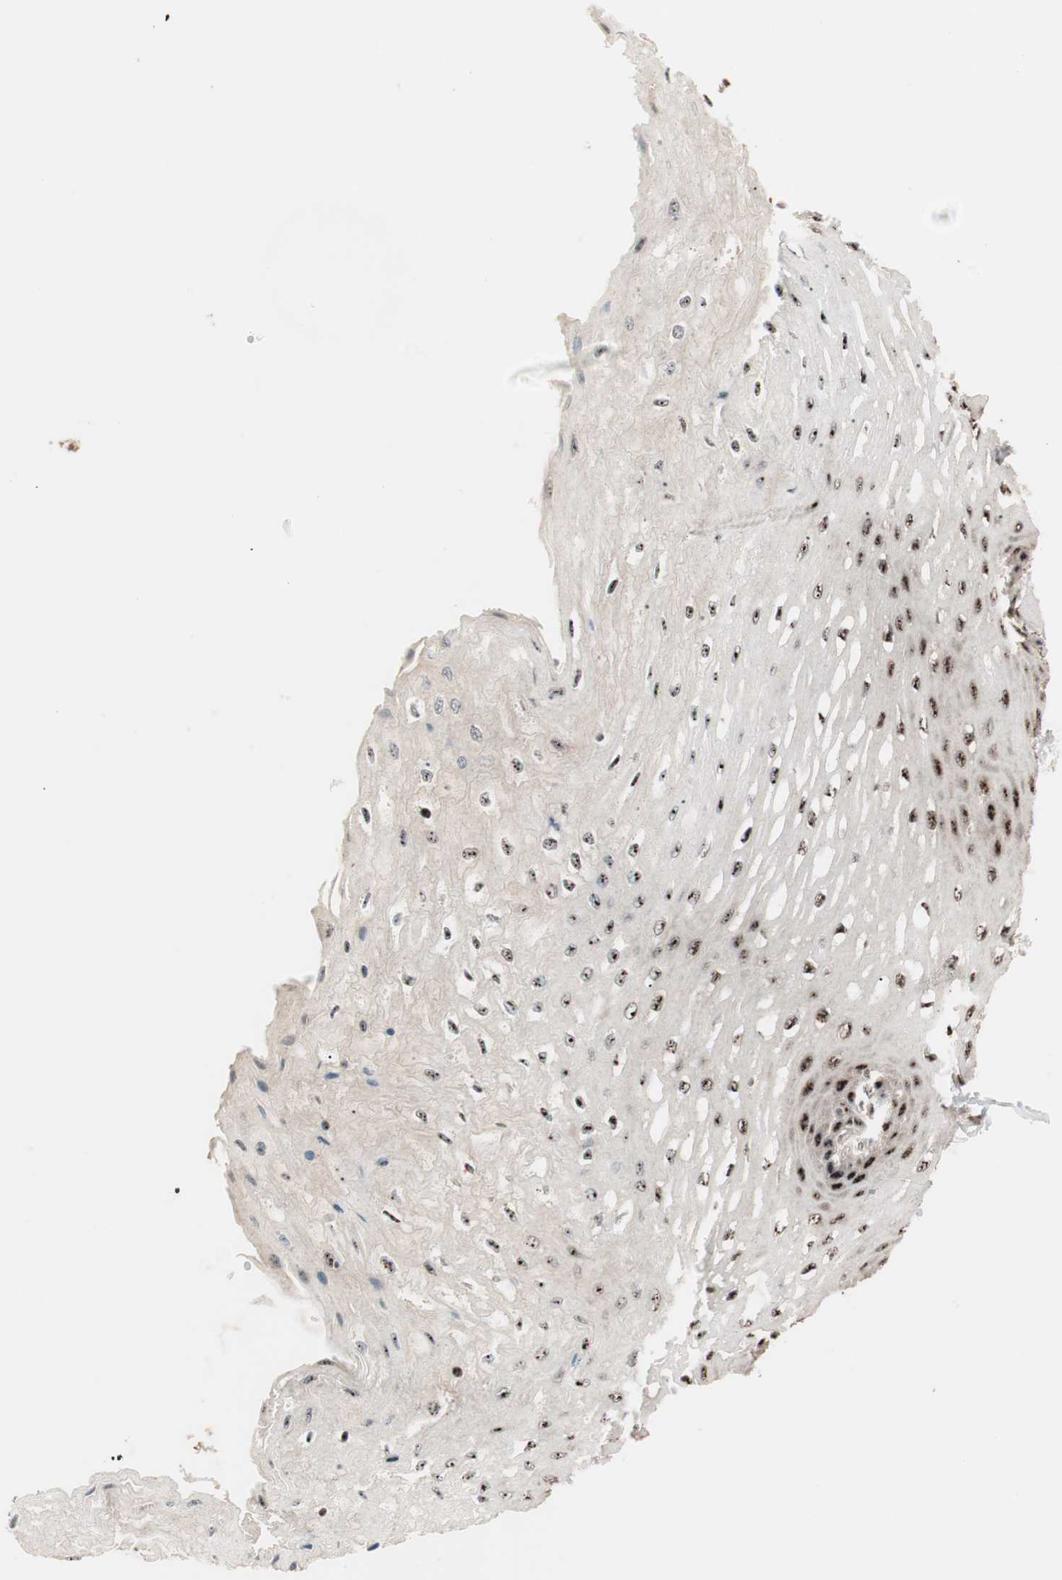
{"staining": {"intensity": "strong", "quantity": ">75%", "location": "nuclear"}, "tissue": "esophagus", "cell_type": "Squamous epithelial cells", "image_type": "normal", "snomed": [{"axis": "morphology", "description": "Normal tissue, NOS"}, {"axis": "topography", "description": "Esophagus"}], "caption": "Immunohistochemical staining of normal human esophagus reveals high levels of strong nuclear expression in approximately >75% of squamous epithelial cells.", "gene": "NR5A2", "patient": {"sex": "female", "age": 72}}